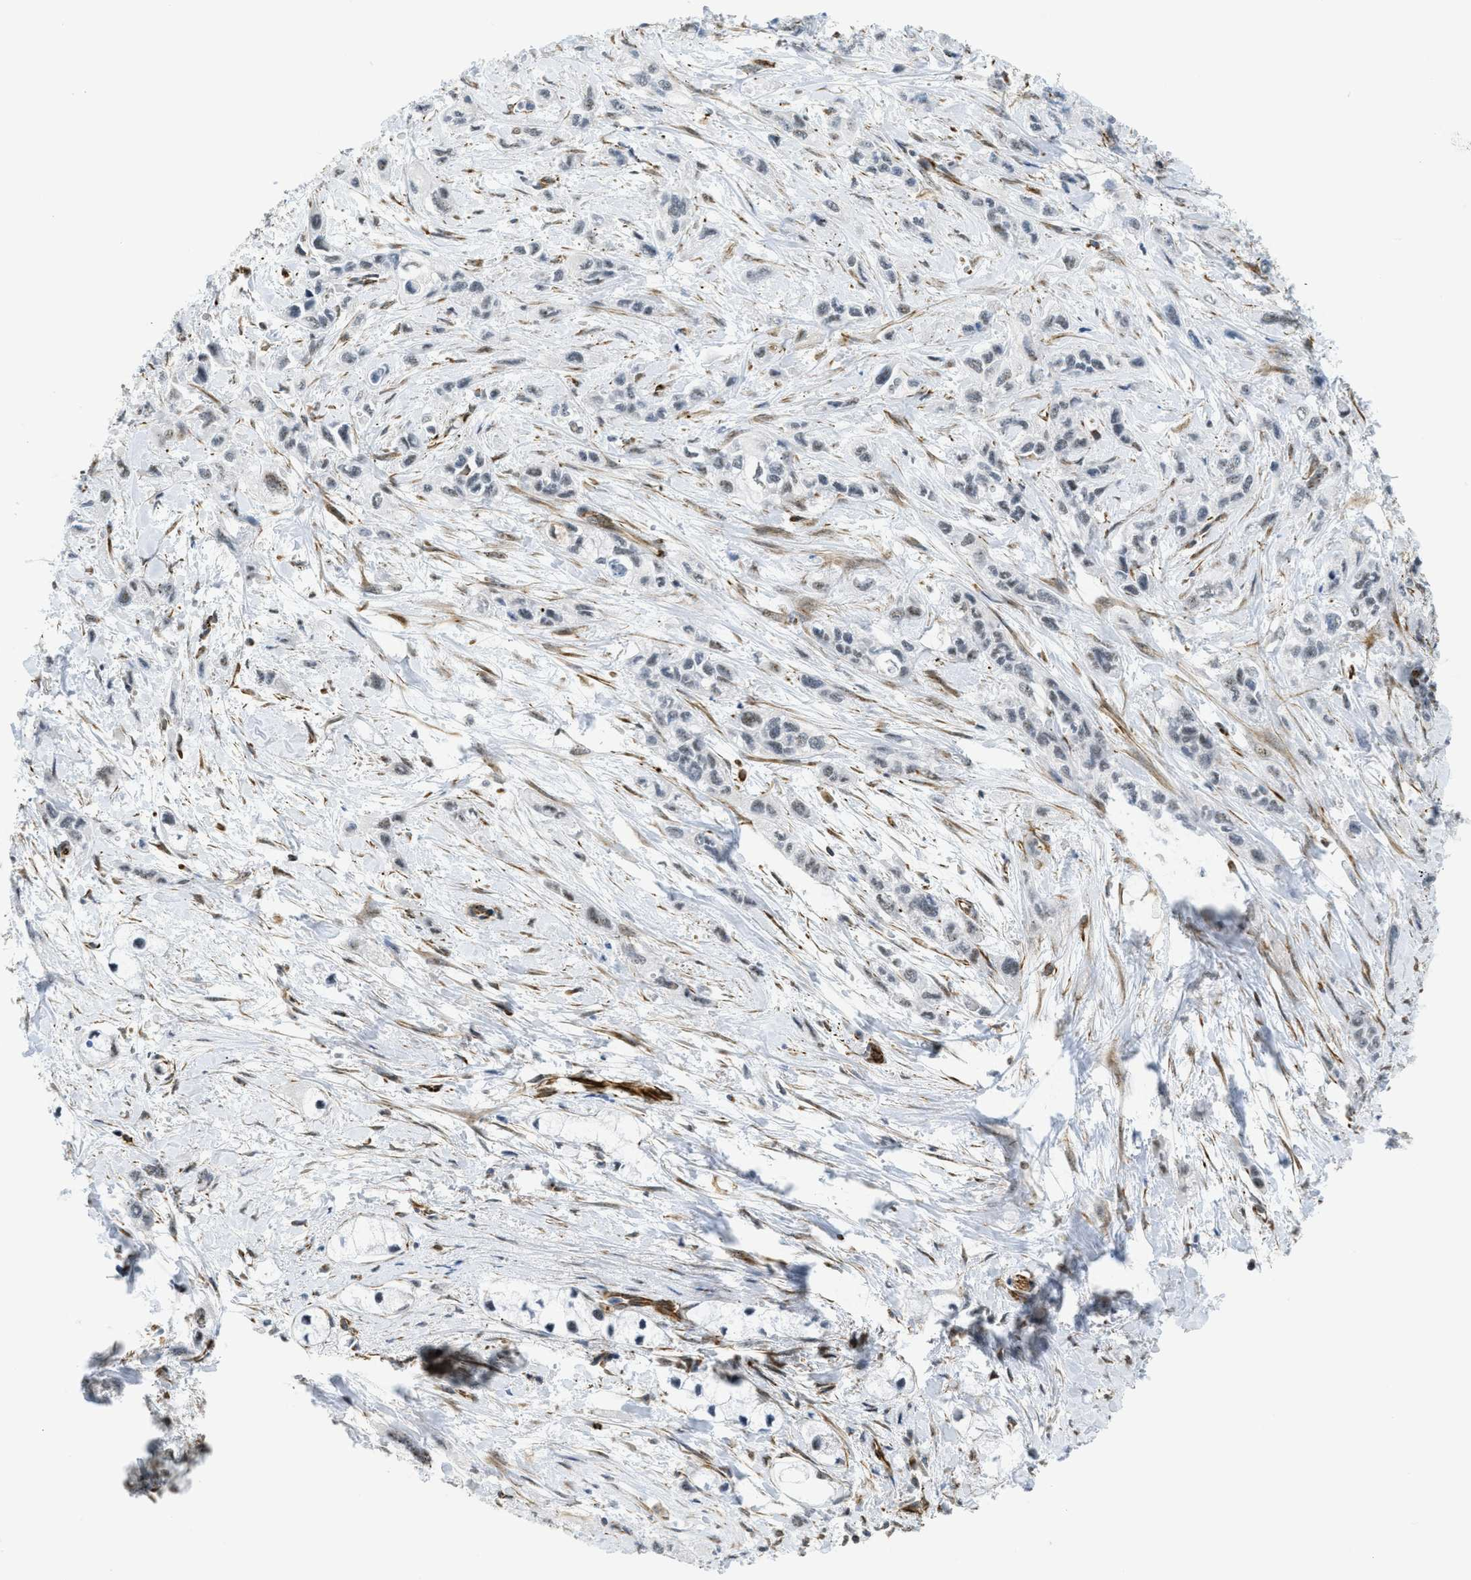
{"staining": {"intensity": "weak", "quantity": "<25%", "location": "nuclear"}, "tissue": "pancreatic cancer", "cell_type": "Tumor cells", "image_type": "cancer", "snomed": [{"axis": "morphology", "description": "Adenocarcinoma, NOS"}, {"axis": "topography", "description": "Pancreas"}], "caption": "An immunohistochemistry (IHC) micrograph of pancreatic adenocarcinoma is shown. There is no staining in tumor cells of pancreatic adenocarcinoma.", "gene": "LRRC8B", "patient": {"sex": "male", "age": 74}}